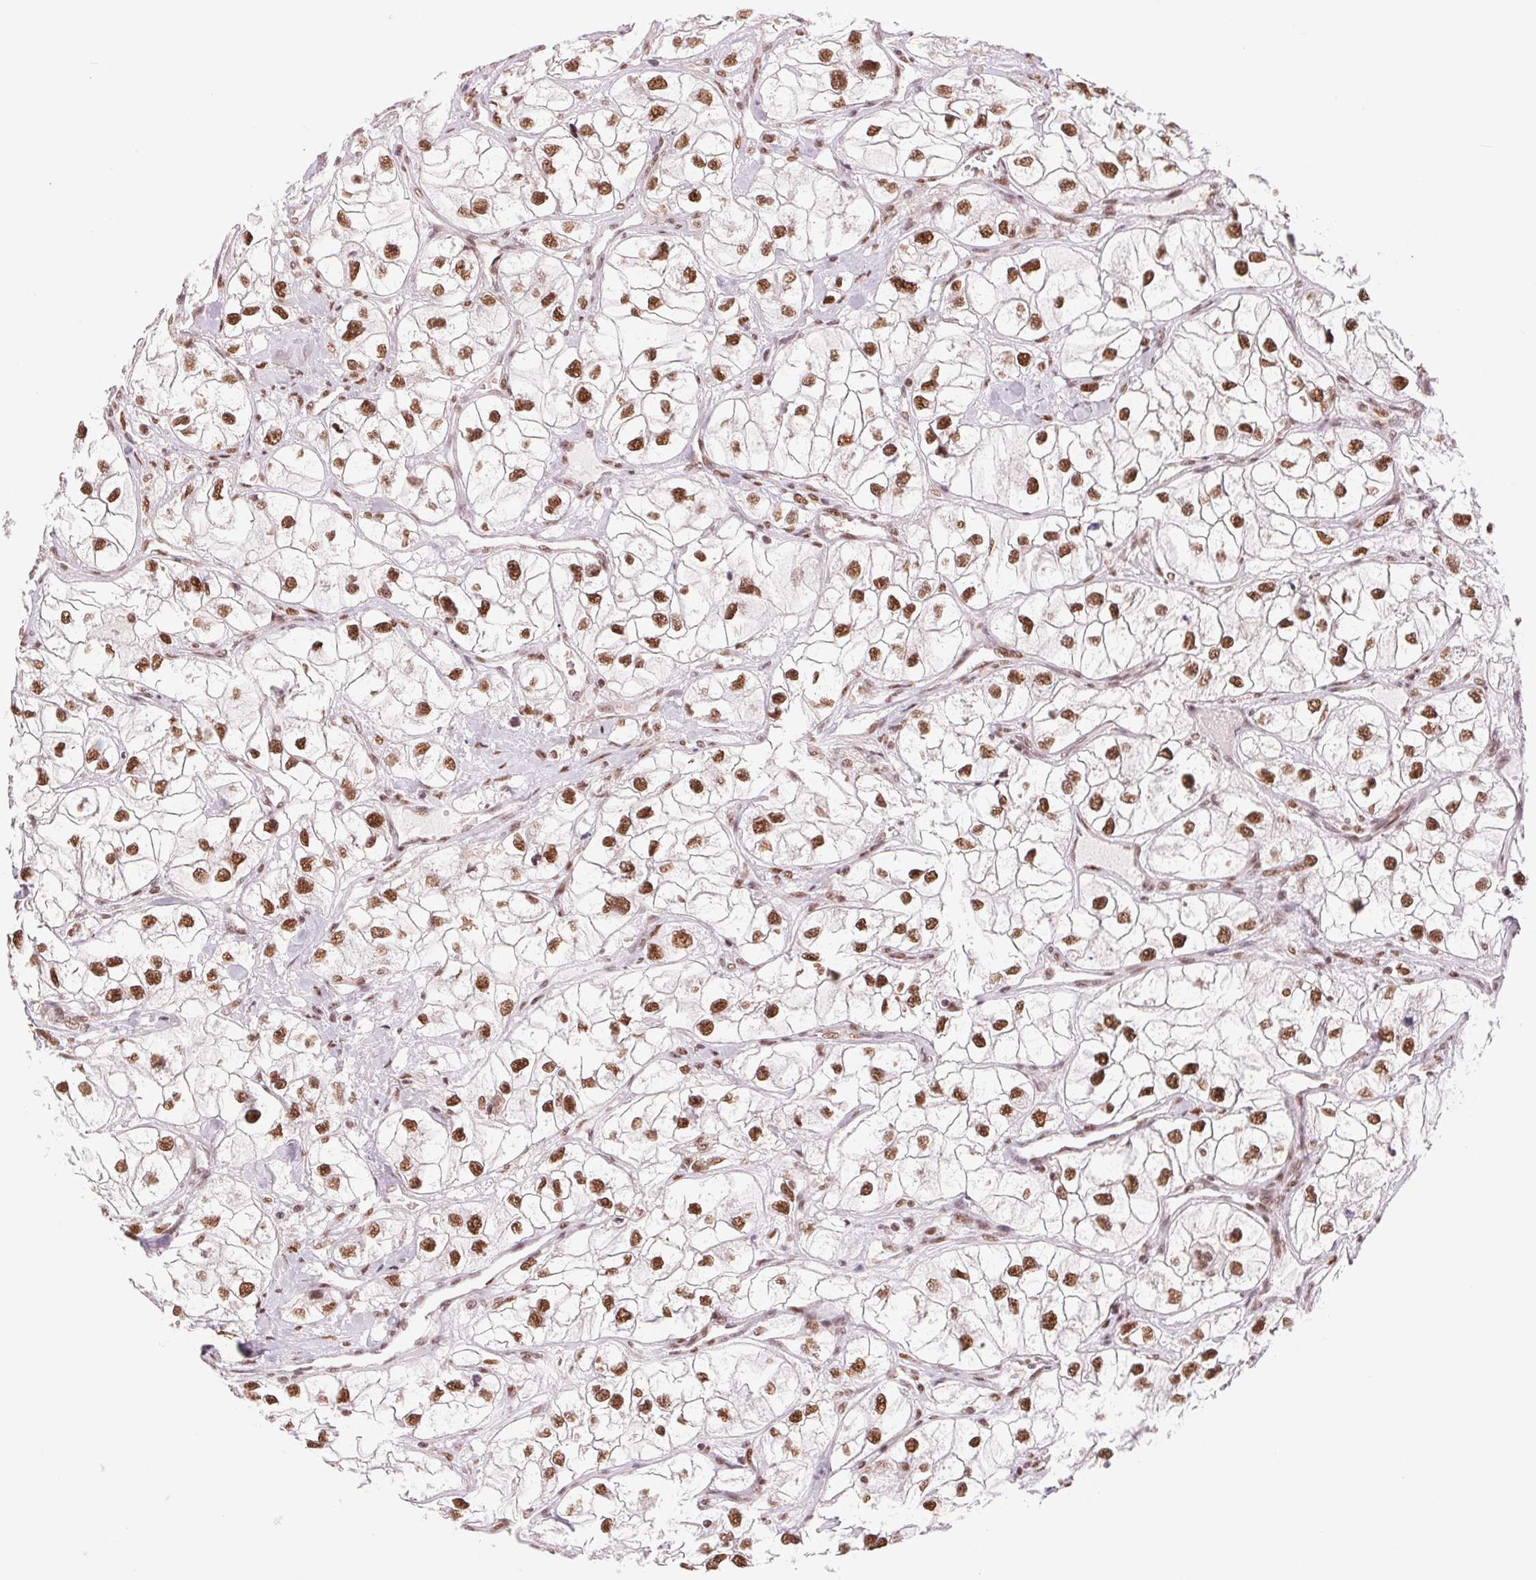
{"staining": {"intensity": "strong", "quantity": ">75%", "location": "nuclear"}, "tissue": "renal cancer", "cell_type": "Tumor cells", "image_type": "cancer", "snomed": [{"axis": "morphology", "description": "Adenocarcinoma, NOS"}, {"axis": "topography", "description": "Kidney"}], "caption": "Immunohistochemistry (IHC) histopathology image of neoplastic tissue: human renal cancer (adenocarcinoma) stained using IHC reveals high levels of strong protein expression localized specifically in the nuclear of tumor cells, appearing as a nuclear brown color.", "gene": "SREK1", "patient": {"sex": "male", "age": 59}}